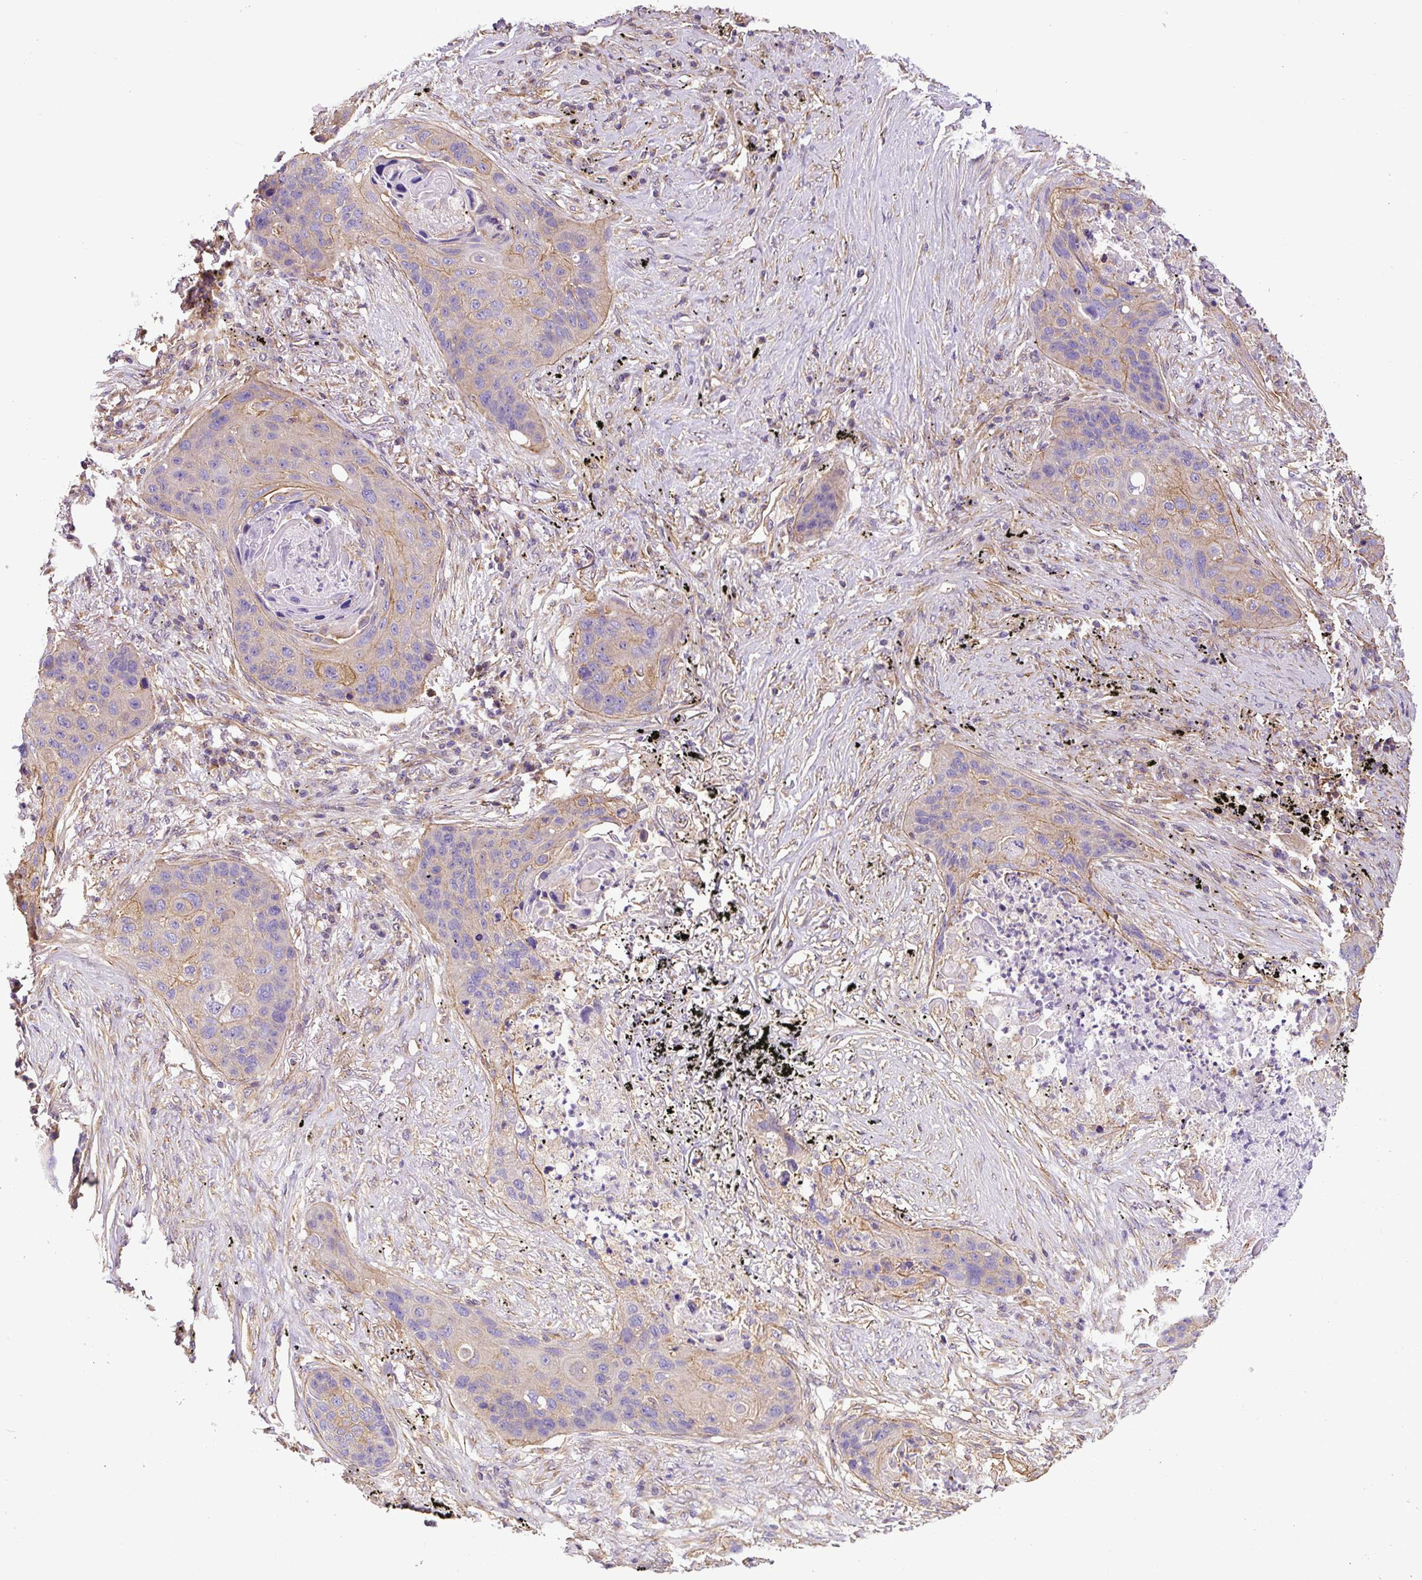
{"staining": {"intensity": "negative", "quantity": "none", "location": "none"}, "tissue": "lung cancer", "cell_type": "Tumor cells", "image_type": "cancer", "snomed": [{"axis": "morphology", "description": "Squamous cell carcinoma, NOS"}, {"axis": "topography", "description": "Lung"}], "caption": "A photomicrograph of human lung cancer (squamous cell carcinoma) is negative for staining in tumor cells. (DAB (3,3'-diaminobenzidine) immunohistochemistry (IHC), high magnification).", "gene": "DCTN1", "patient": {"sex": "female", "age": 63}}